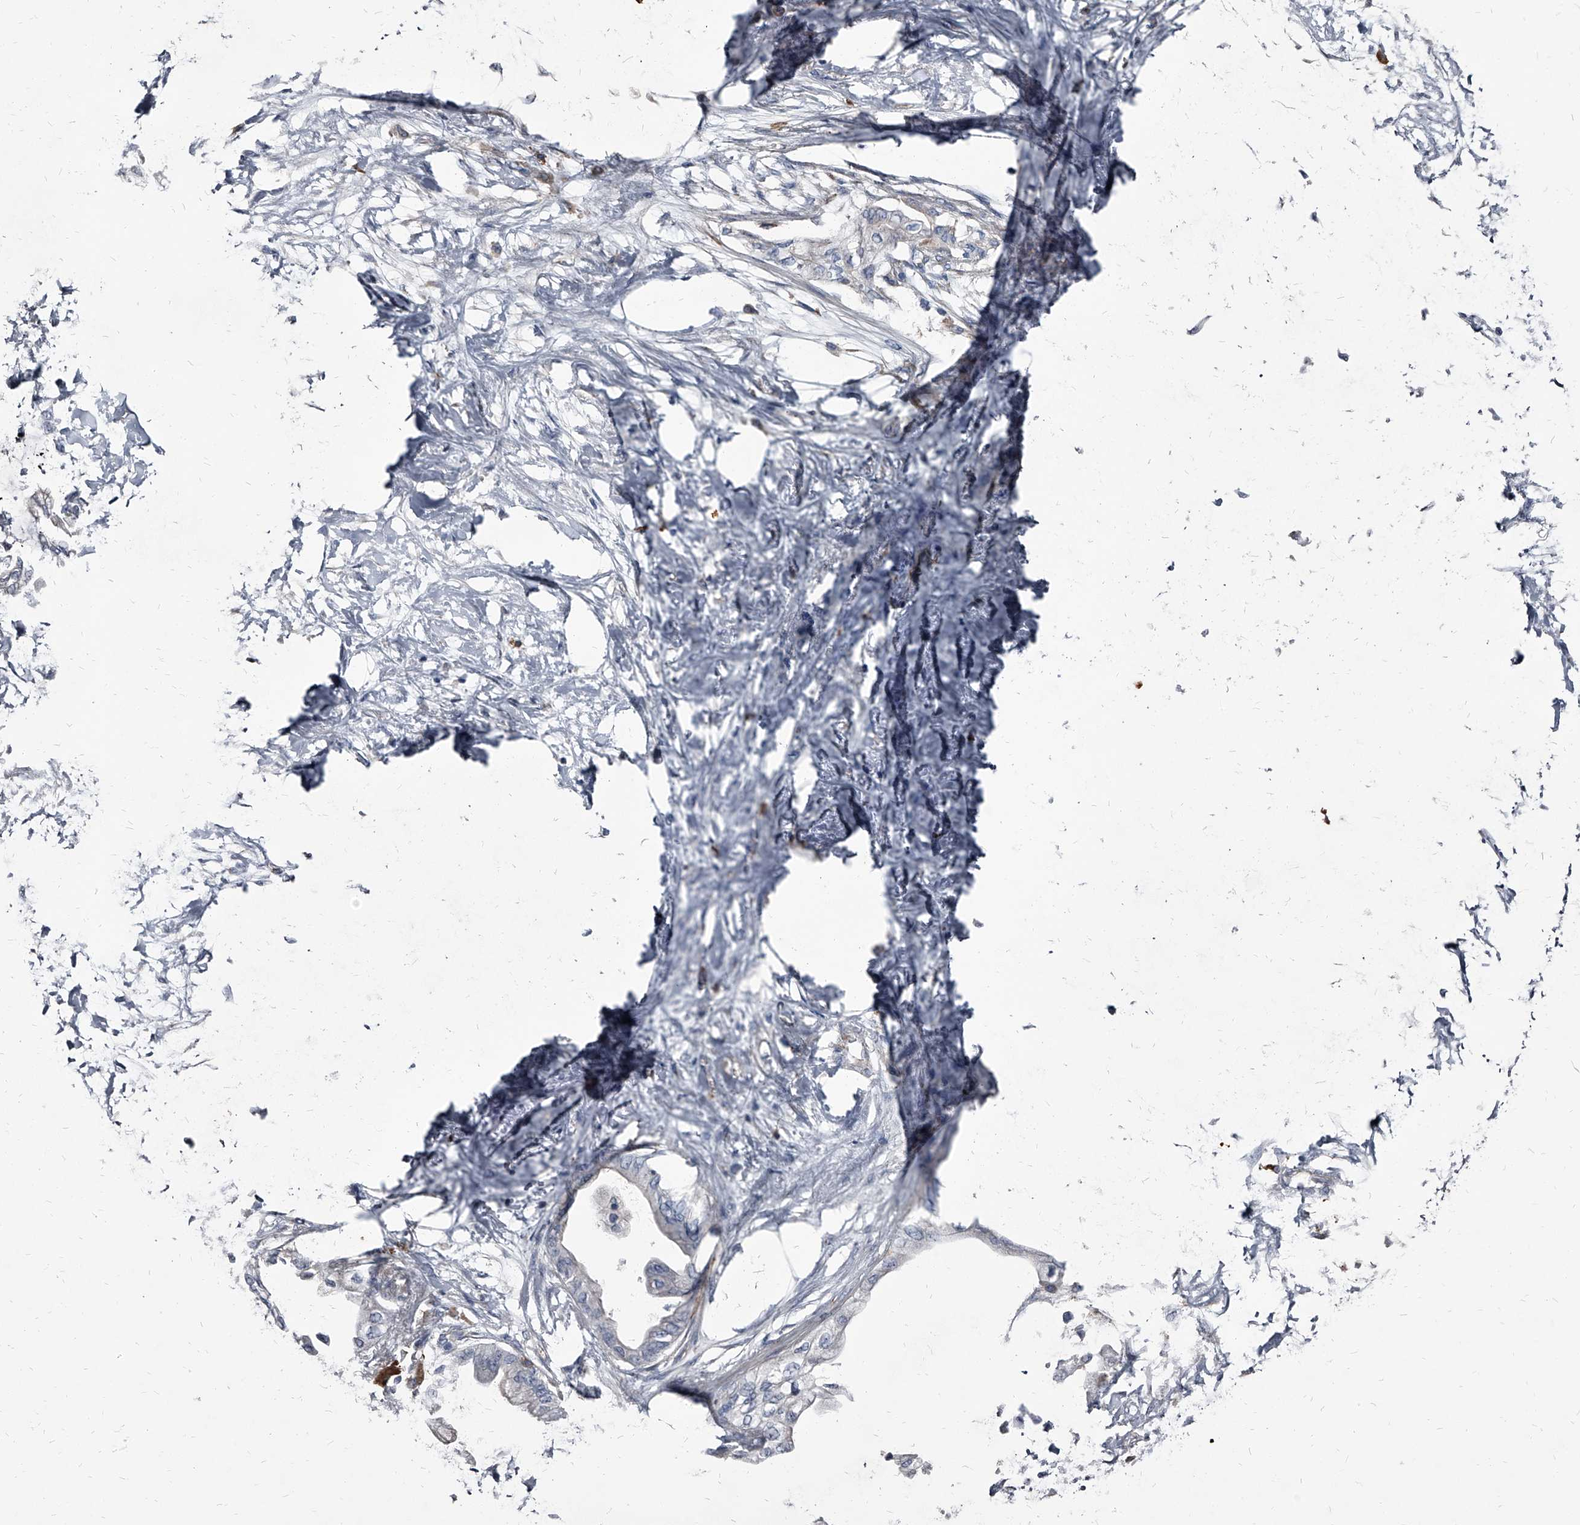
{"staining": {"intensity": "negative", "quantity": "none", "location": "none"}, "tissue": "pancreatic cancer", "cell_type": "Tumor cells", "image_type": "cancer", "snomed": [{"axis": "morphology", "description": "Normal tissue, NOS"}, {"axis": "morphology", "description": "Adenocarcinoma, NOS"}, {"axis": "topography", "description": "Pancreas"}, {"axis": "topography", "description": "Duodenum"}], "caption": "IHC image of neoplastic tissue: pancreatic cancer stained with DAB shows no significant protein staining in tumor cells.", "gene": "PGLYRP3", "patient": {"sex": "female", "age": 60}}